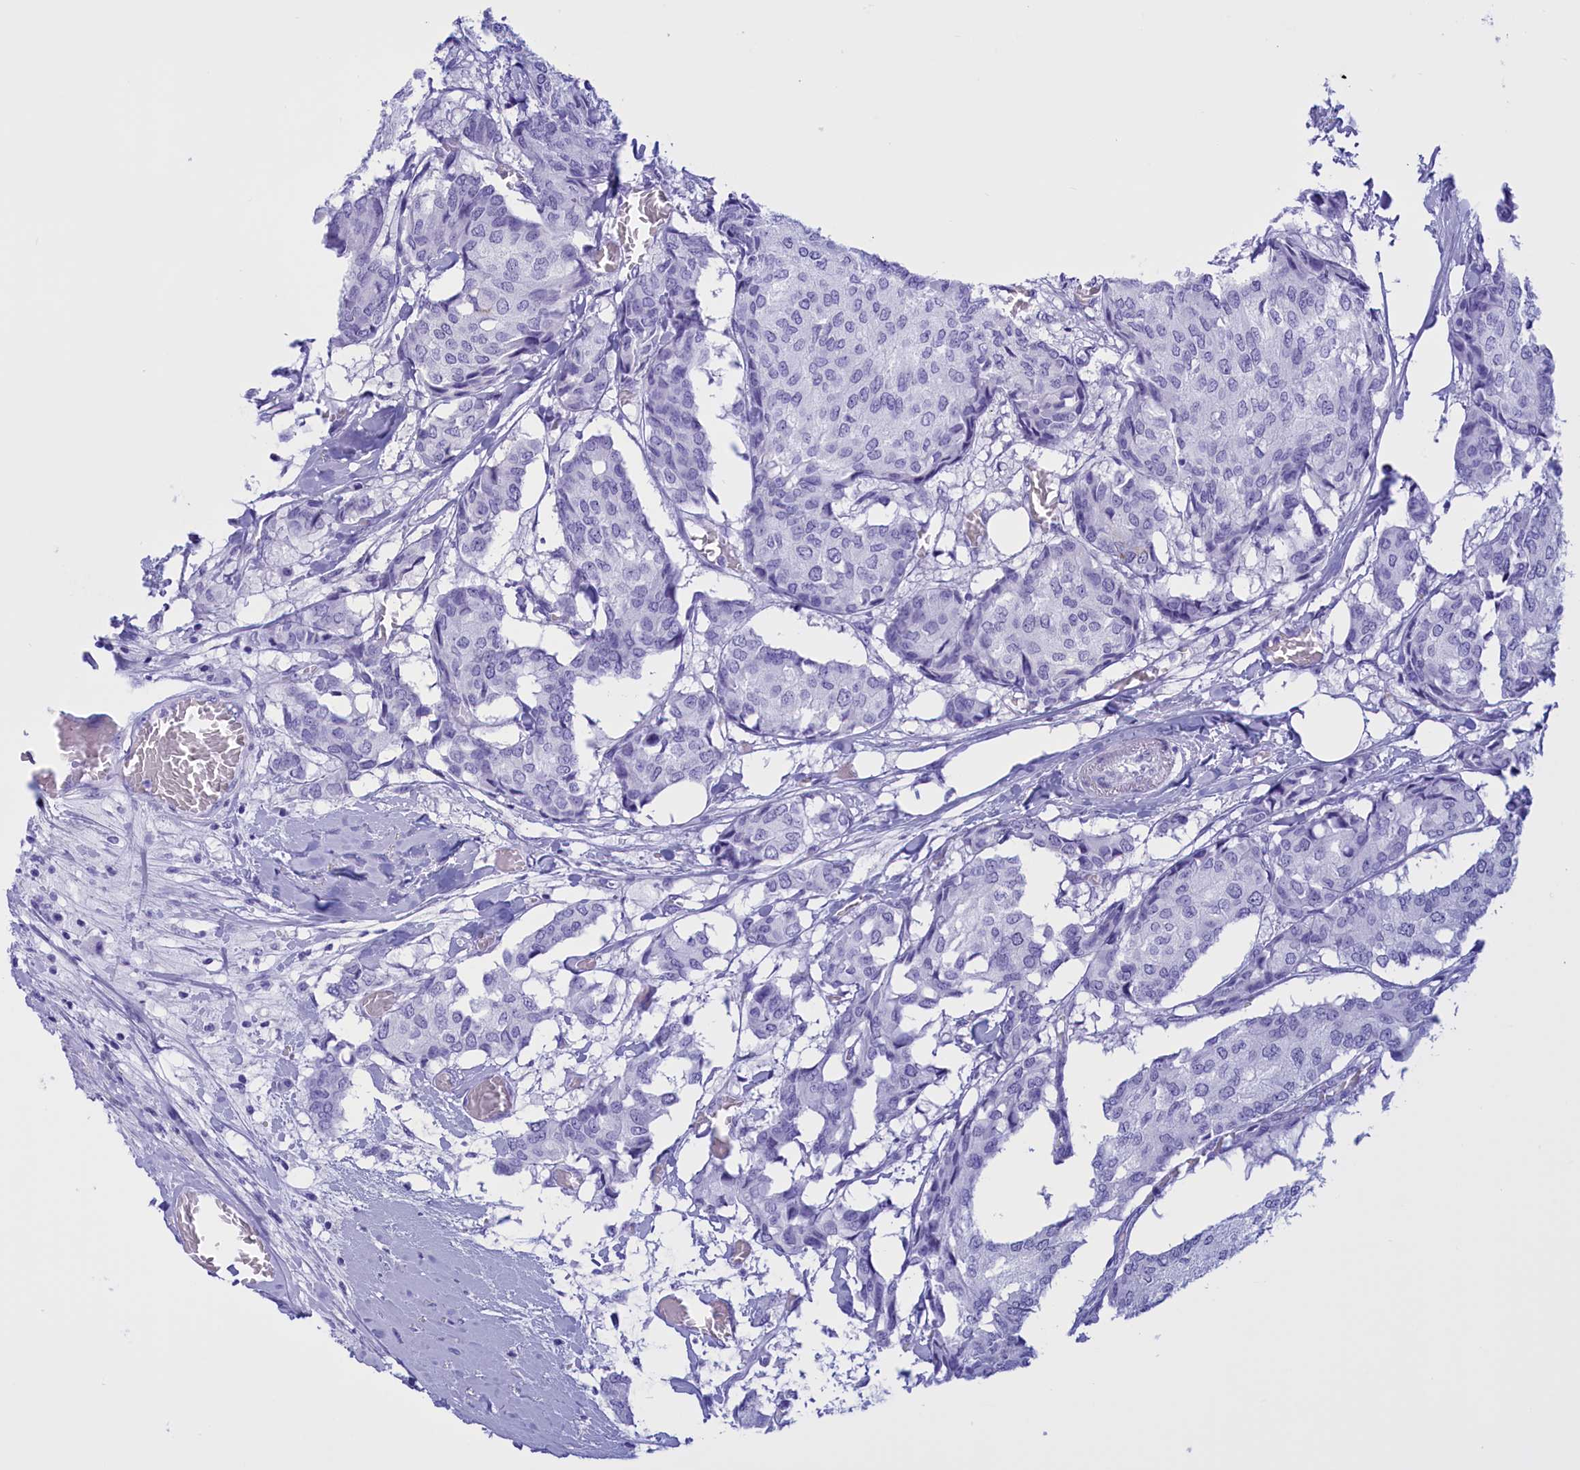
{"staining": {"intensity": "negative", "quantity": "none", "location": "none"}, "tissue": "breast cancer", "cell_type": "Tumor cells", "image_type": "cancer", "snomed": [{"axis": "morphology", "description": "Duct carcinoma"}, {"axis": "topography", "description": "Breast"}], "caption": "Histopathology image shows no significant protein staining in tumor cells of infiltrating ductal carcinoma (breast). (Brightfield microscopy of DAB immunohistochemistry (IHC) at high magnification).", "gene": "BRI3", "patient": {"sex": "female", "age": 75}}